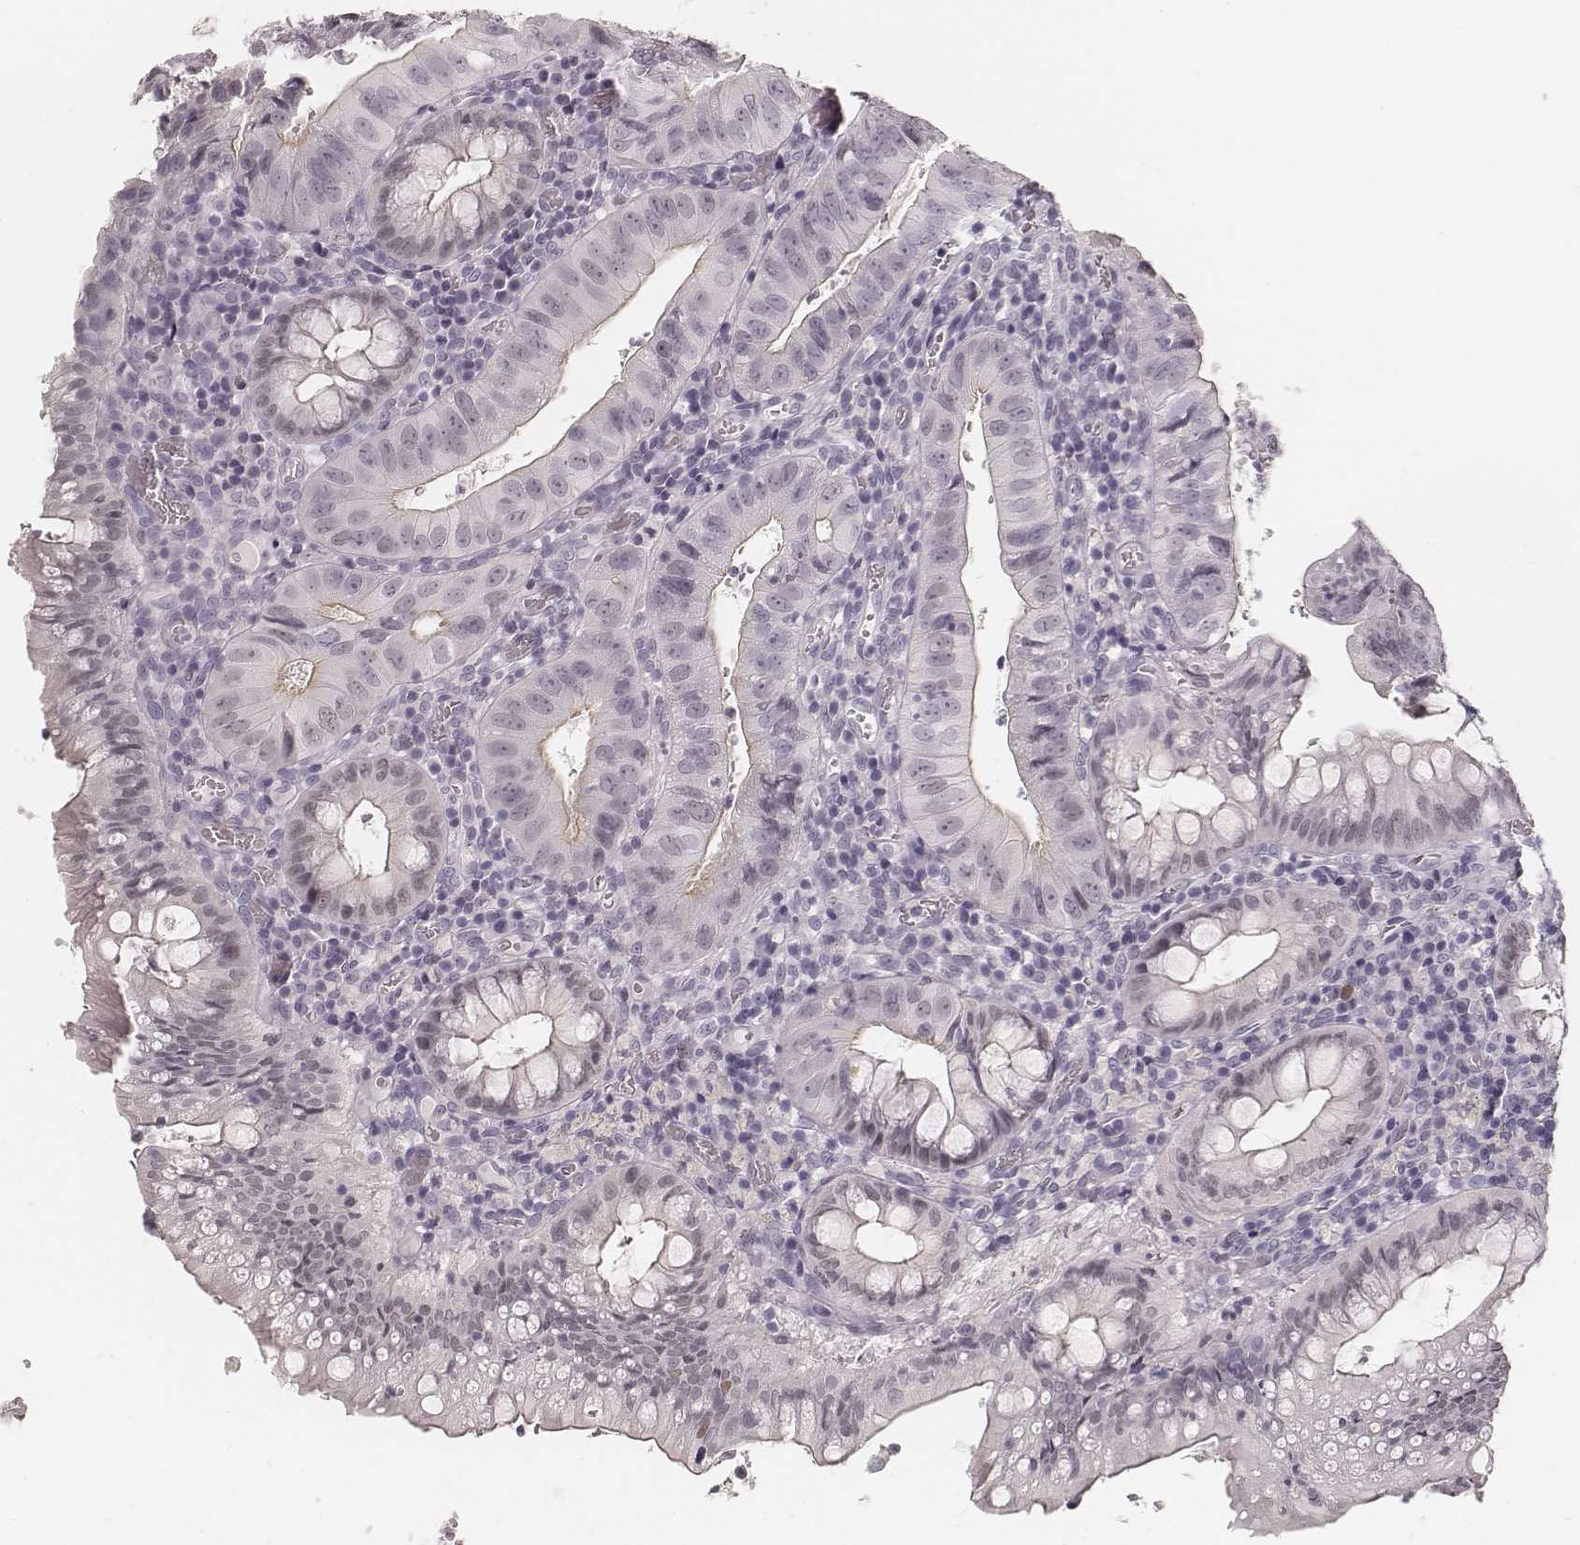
{"staining": {"intensity": "negative", "quantity": "none", "location": "none"}, "tissue": "colorectal cancer", "cell_type": "Tumor cells", "image_type": "cancer", "snomed": [{"axis": "morphology", "description": "Adenocarcinoma, NOS"}, {"axis": "topography", "description": "Colon"}], "caption": "A photomicrograph of human adenocarcinoma (colorectal) is negative for staining in tumor cells.", "gene": "HNF4G", "patient": {"sex": "male", "age": 67}}